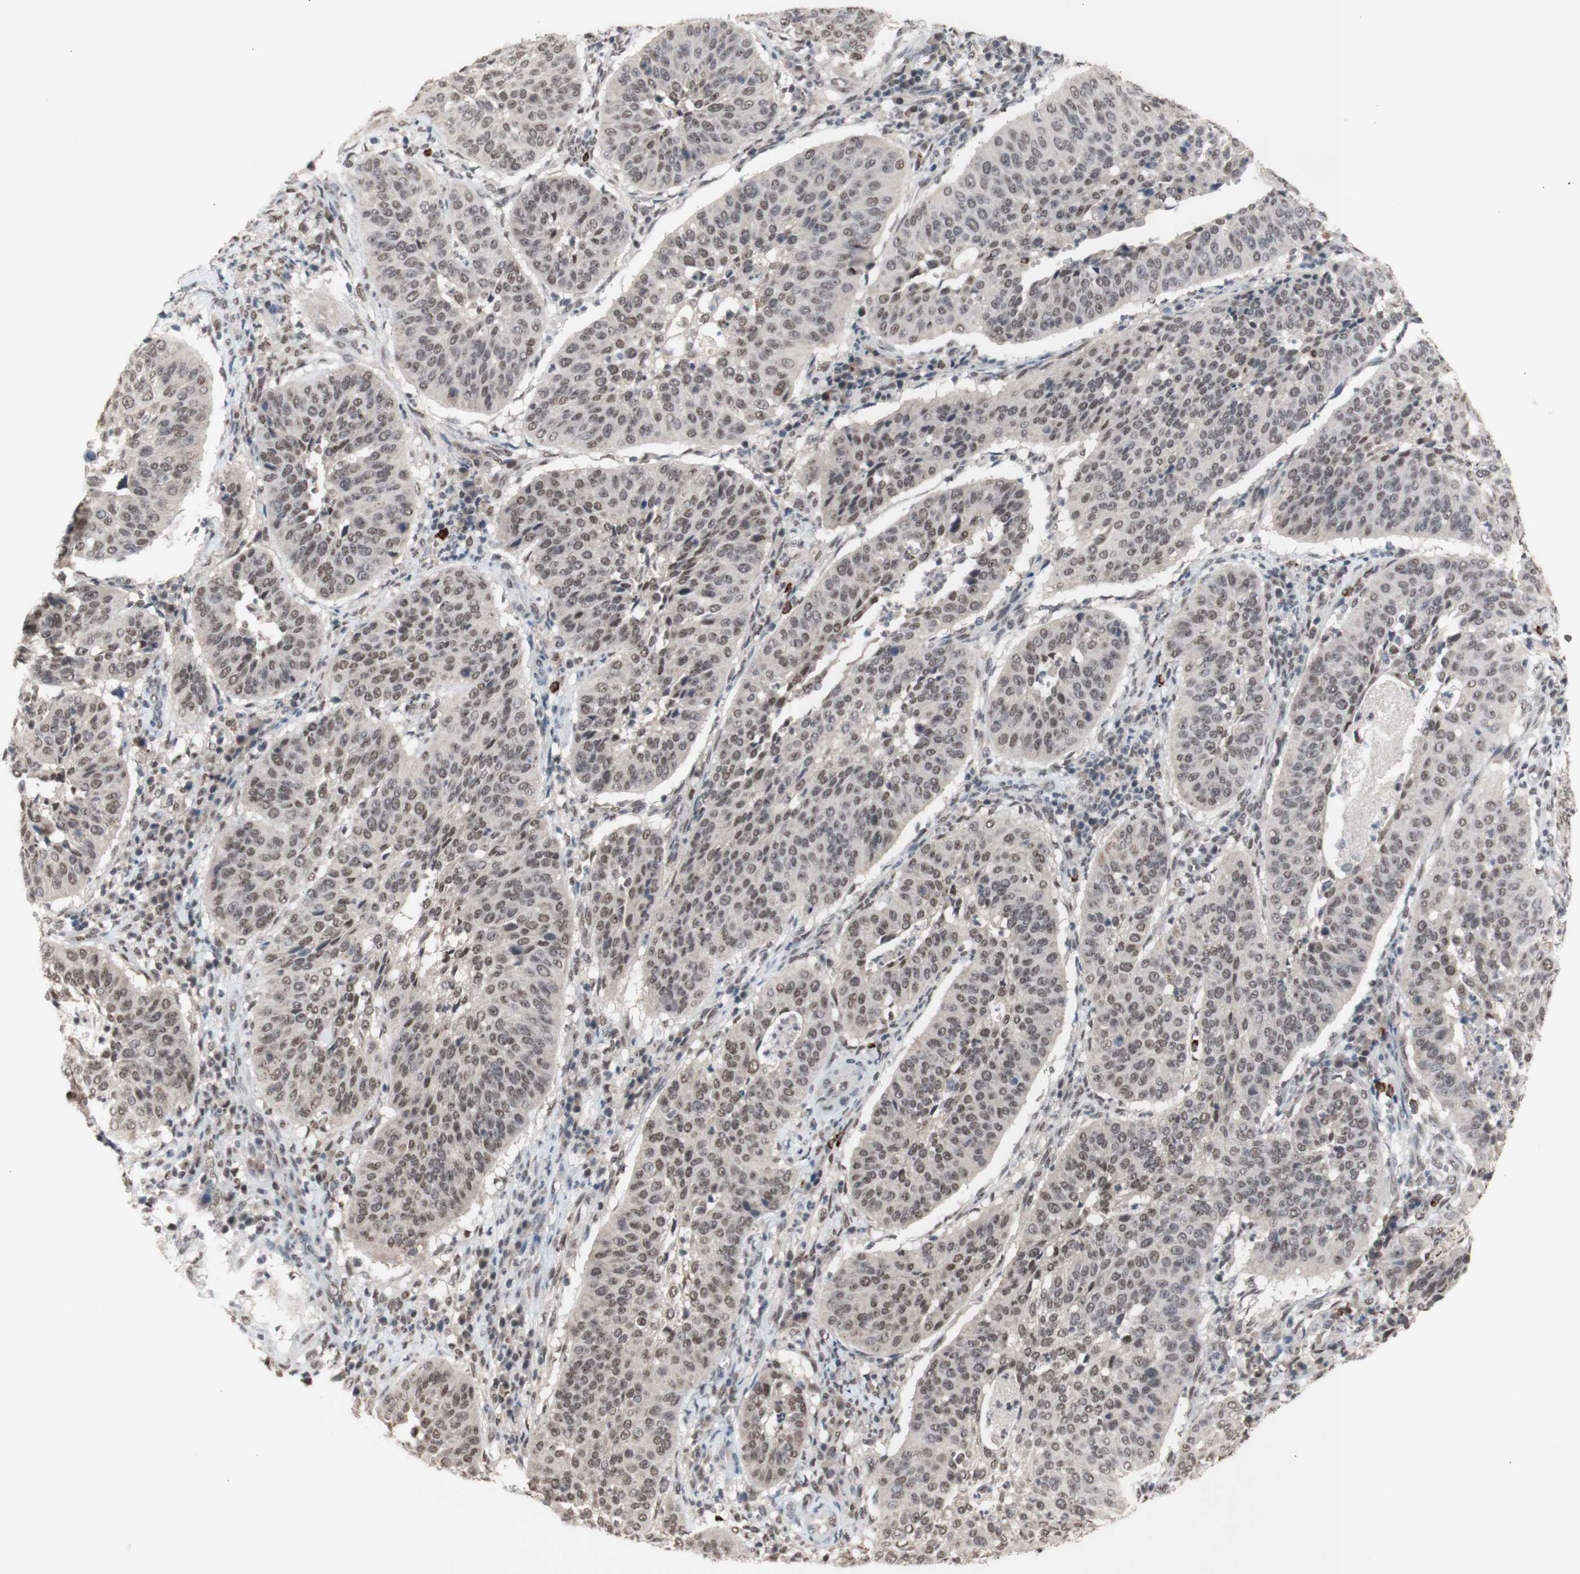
{"staining": {"intensity": "weak", "quantity": ">75%", "location": "nuclear"}, "tissue": "cervical cancer", "cell_type": "Tumor cells", "image_type": "cancer", "snomed": [{"axis": "morphology", "description": "Normal tissue, NOS"}, {"axis": "morphology", "description": "Squamous cell carcinoma, NOS"}, {"axis": "topography", "description": "Cervix"}], "caption": "Cervical squamous cell carcinoma stained with a protein marker reveals weak staining in tumor cells.", "gene": "SFPQ", "patient": {"sex": "female", "age": 39}}